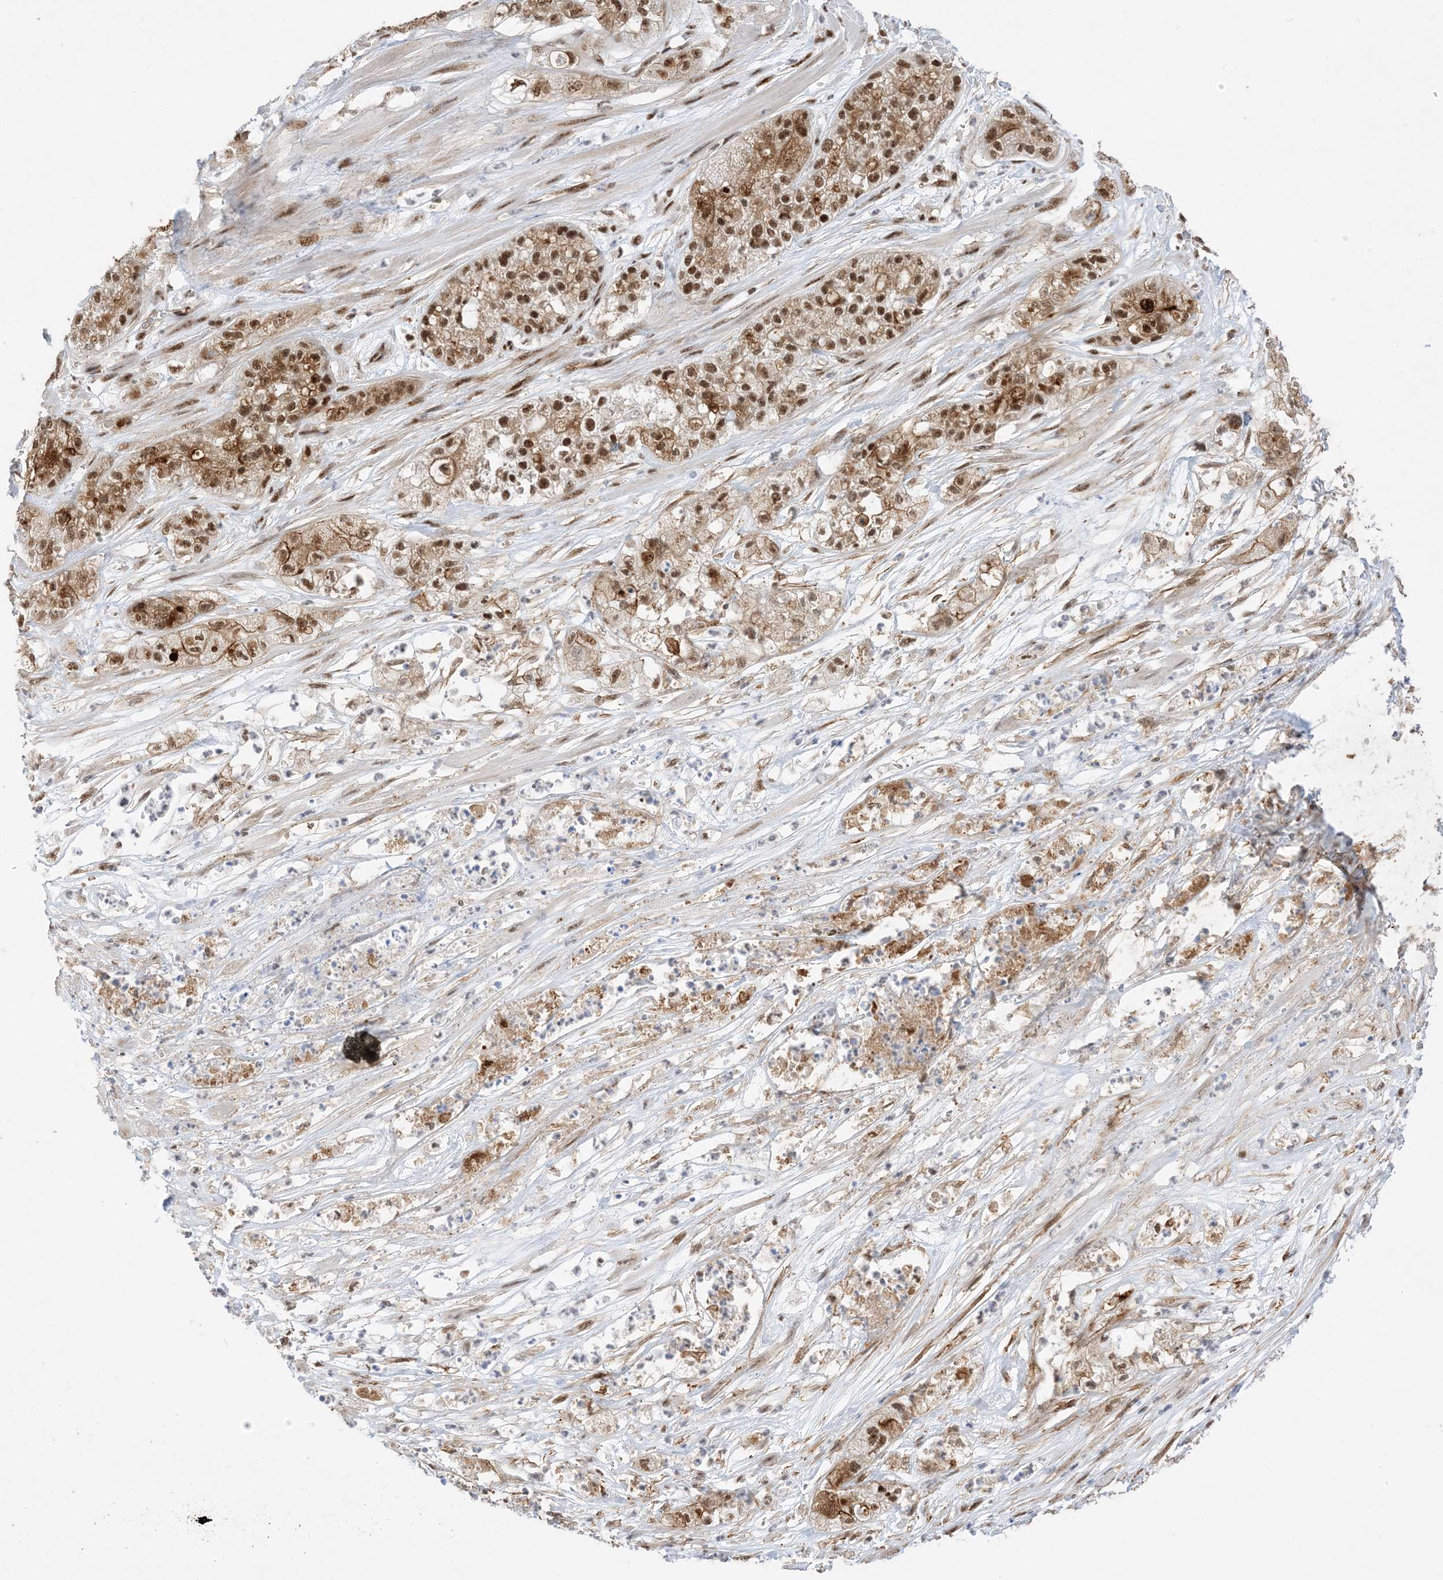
{"staining": {"intensity": "moderate", "quantity": ">75%", "location": "cytoplasmic/membranous,nuclear"}, "tissue": "pancreatic cancer", "cell_type": "Tumor cells", "image_type": "cancer", "snomed": [{"axis": "morphology", "description": "Adenocarcinoma, NOS"}, {"axis": "topography", "description": "Pancreas"}], "caption": "A photomicrograph of pancreatic cancer stained for a protein shows moderate cytoplasmic/membranous and nuclear brown staining in tumor cells. (DAB (3,3'-diaminobenzidine) = brown stain, brightfield microscopy at high magnification).", "gene": "SF3A3", "patient": {"sex": "female", "age": 78}}